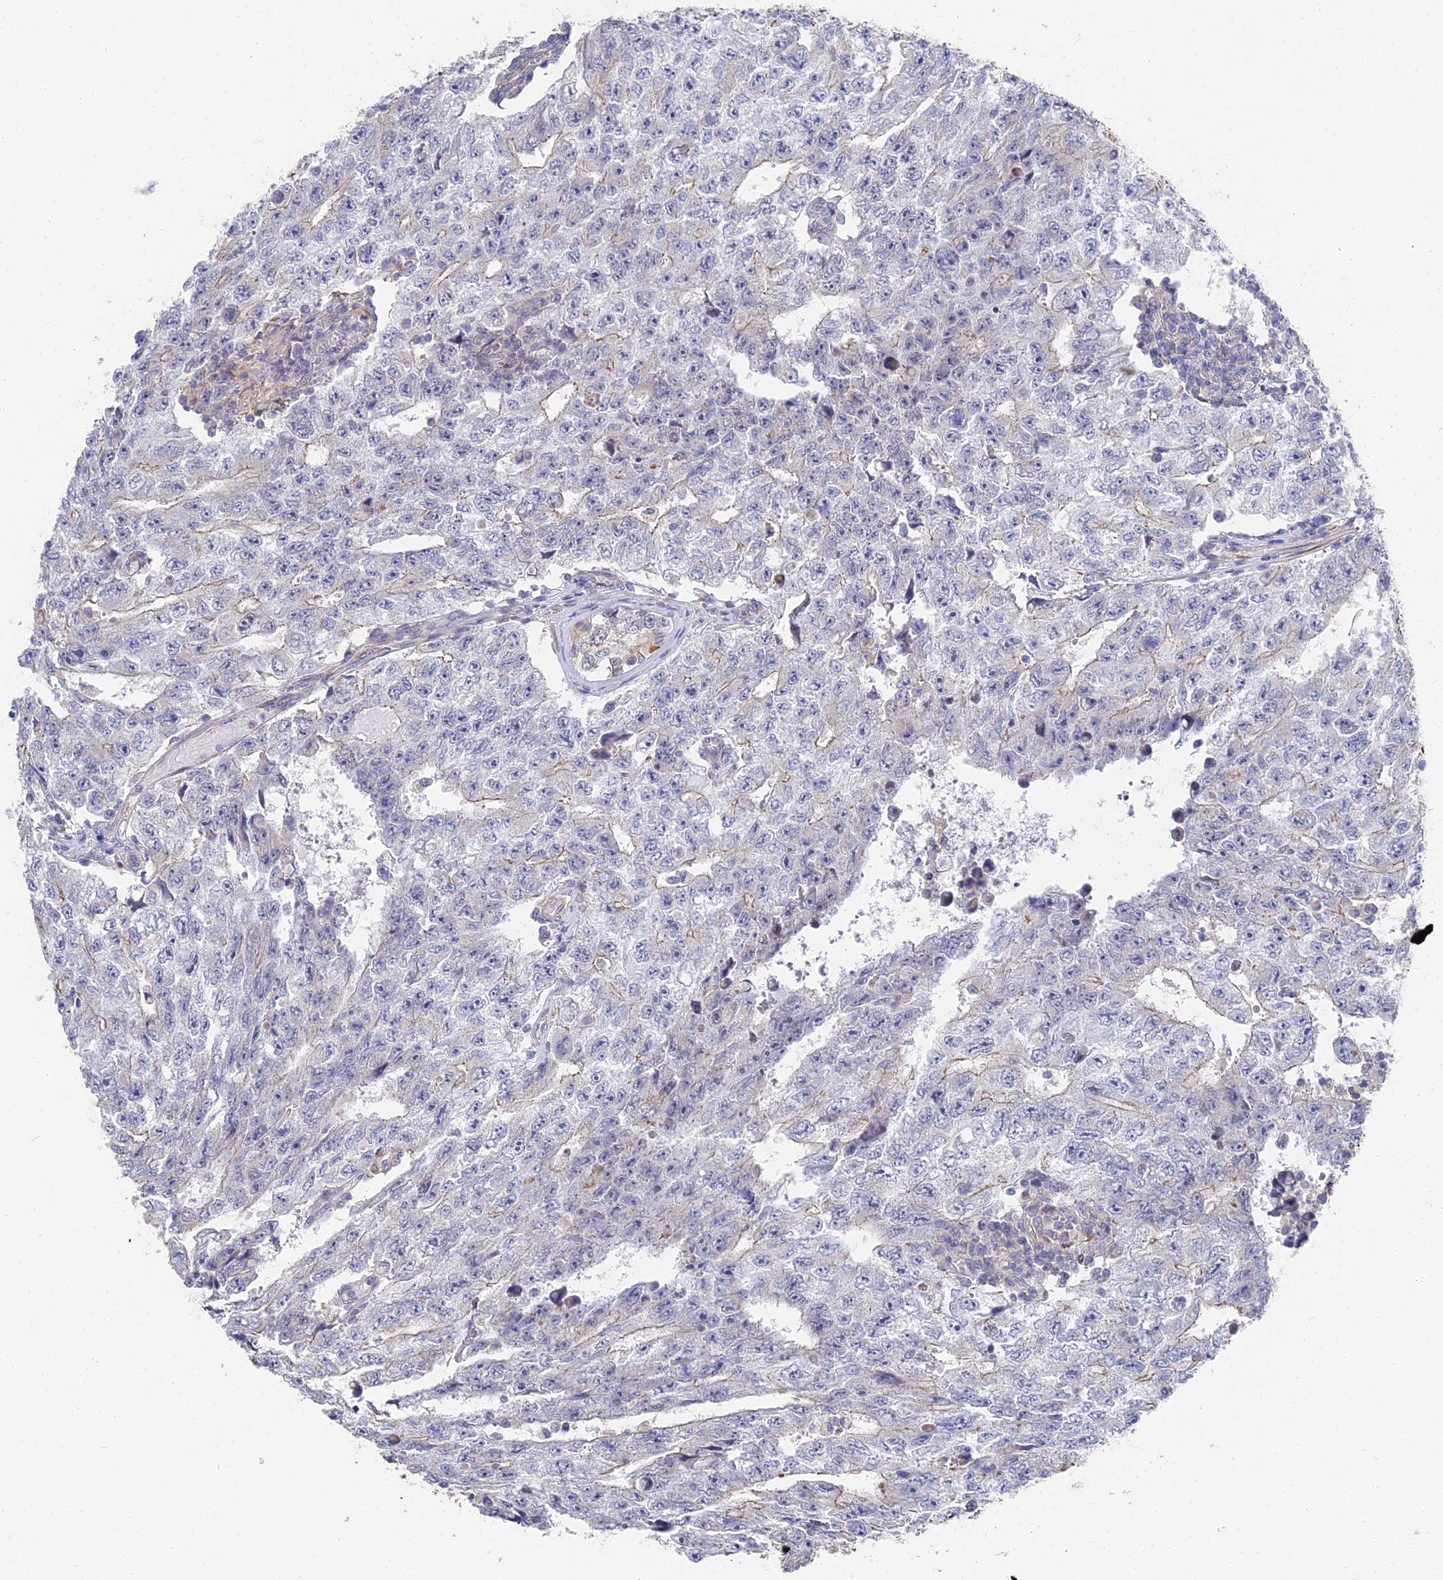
{"staining": {"intensity": "negative", "quantity": "none", "location": "none"}, "tissue": "testis cancer", "cell_type": "Tumor cells", "image_type": "cancer", "snomed": [{"axis": "morphology", "description": "Carcinoma, Embryonal, NOS"}, {"axis": "topography", "description": "Testis"}], "caption": "A histopathology image of embryonal carcinoma (testis) stained for a protein shows no brown staining in tumor cells.", "gene": "CCDC113", "patient": {"sex": "male", "age": 17}}